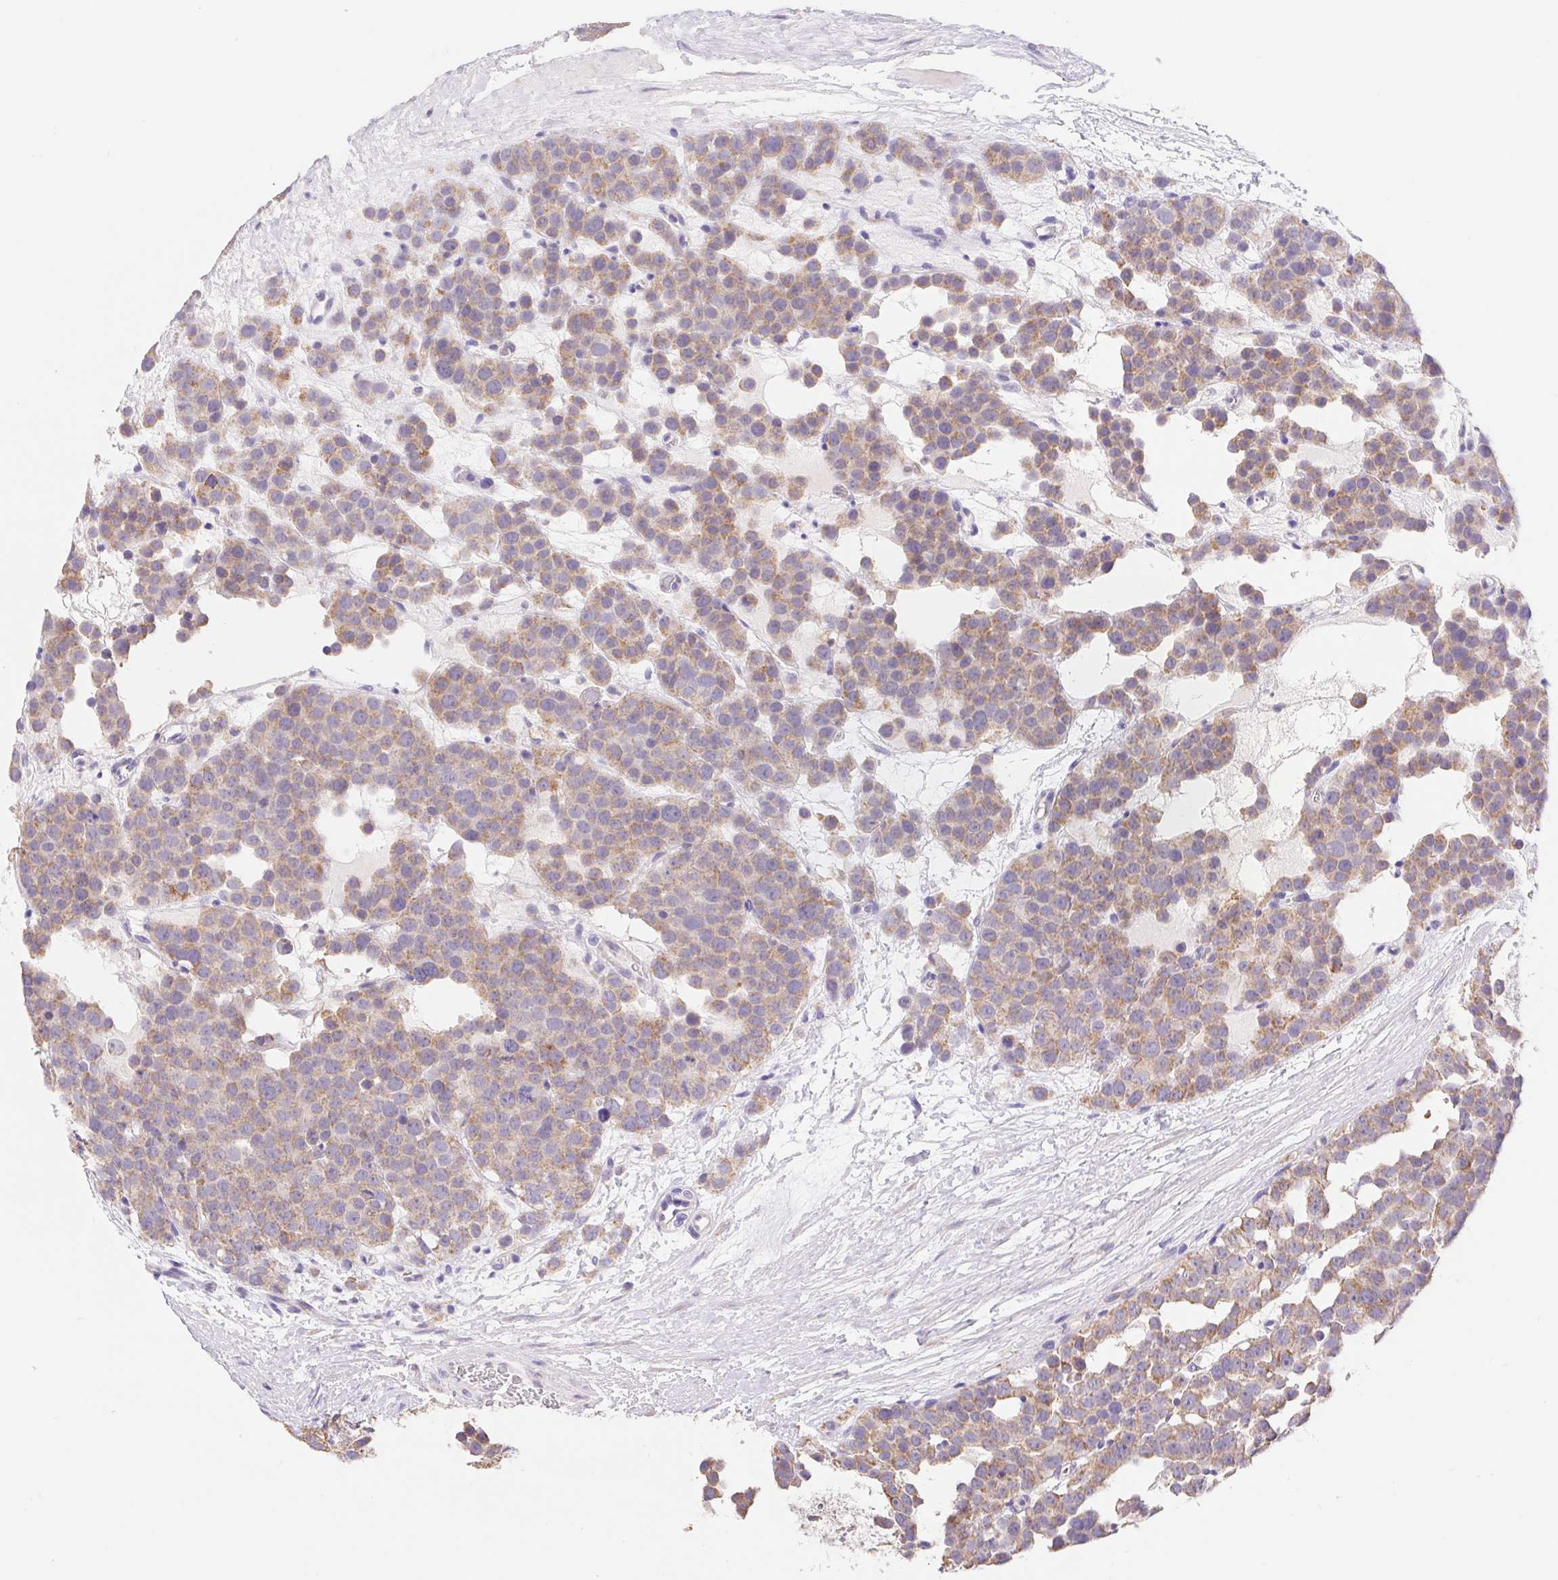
{"staining": {"intensity": "weak", "quantity": ">75%", "location": "cytoplasmic/membranous"}, "tissue": "testis cancer", "cell_type": "Tumor cells", "image_type": "cancer", "snomed": [{"axis": "morphology", "description": "Seminoma, NOS"}, {"axis": "topography", "description": "Testis"}], "caption": "Protein analysis of testis cancer (seminoma) tissue demonstrates weak cytoplasmic/membranous staining in about >75% of tumor cells. (DAB IHC, brown staining for protein, blue staining for nuclei).", "gene": "FKBP6", "patient": {"sex": "male", "age": 71}}